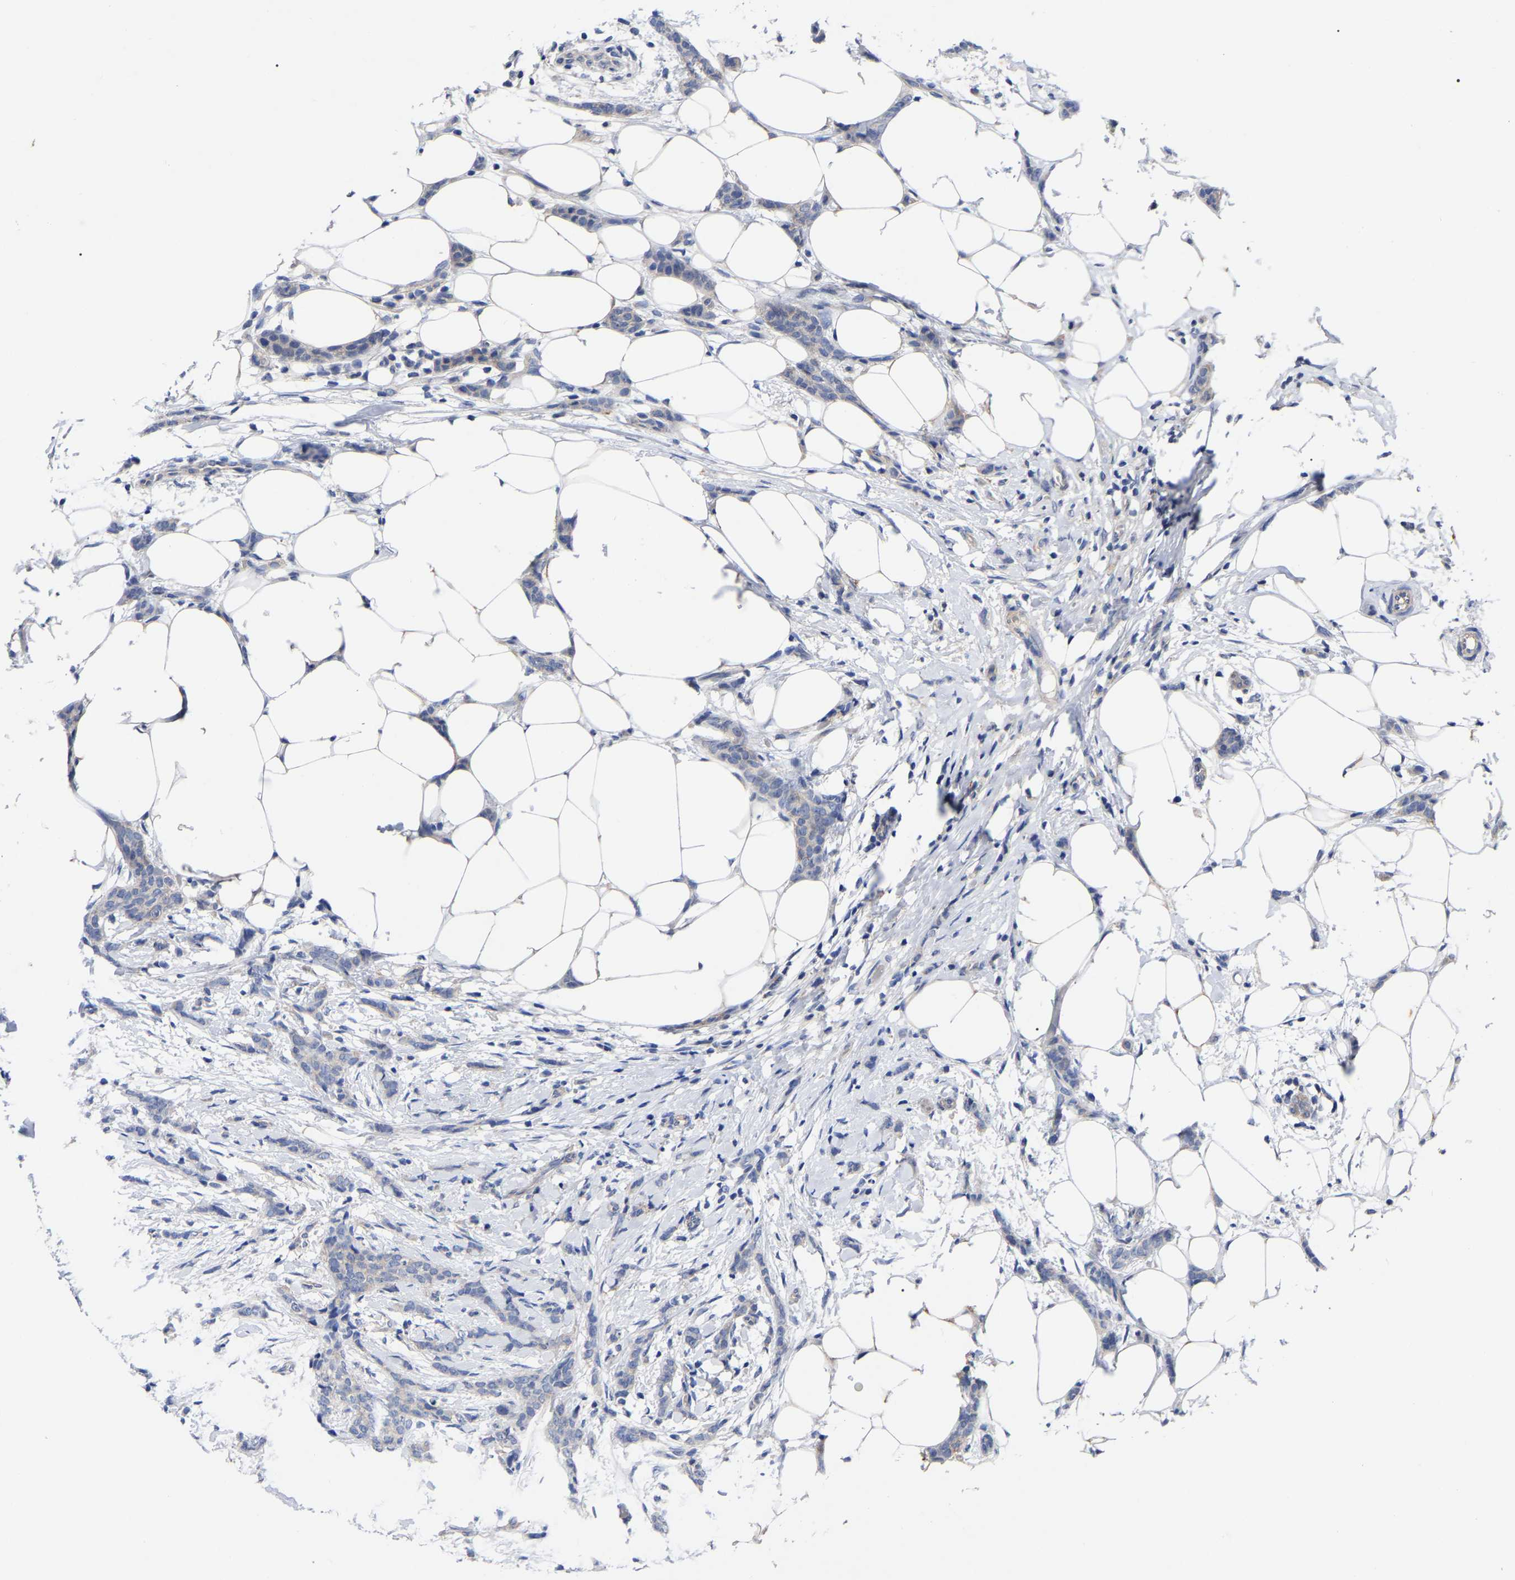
{"staining": {"intensity": "negative", "quantity": "none", "location": "none"}, "tissue": "breast cancer", "cell_type": "Tumor cells", "image_type": "cancer", "snomed": [{"axis": "morphology", "description": "Lobular carcinoma"}, {"axis": "topography", "description": "Skin"}, {"axis": "topography", "description": "Breast"}], "caption": "Tumor cells are negative for brown protein staining in breast lobular carcinoma.", "gene": "TCP1", "patient": {"sex": "female", "age": 46}}